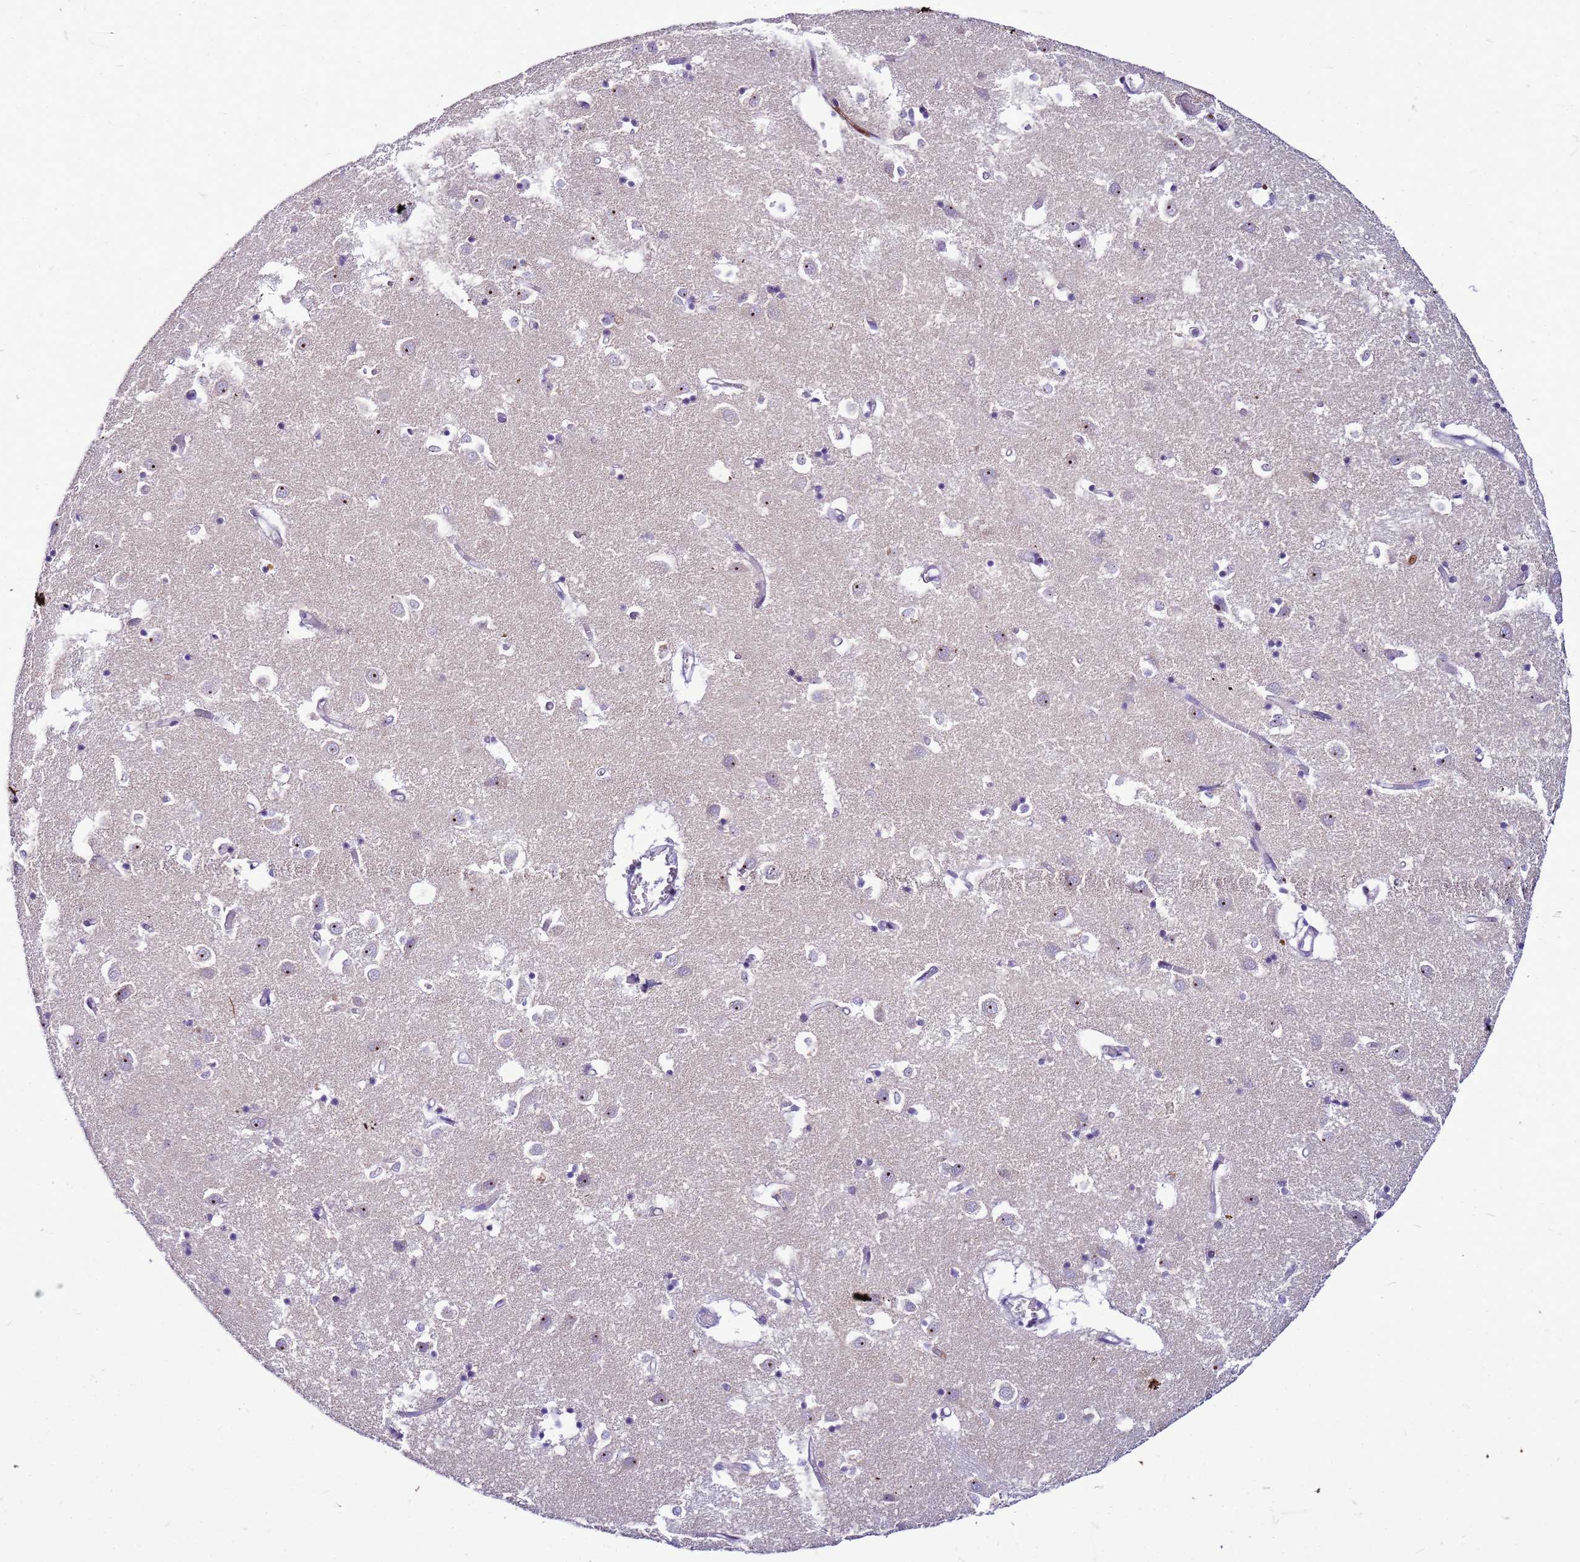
{"staining": {"intensity": "negative", "quantity": "none", "location": "none"}, "tissue": "caudate", "cell_type": "Glial cells", "image_type": "normal", "snomed": [{"axis": "morphology", "description": "Normal tissue, NOS"}, {"axis": "topography", "description": "Lateral ventricle wall"}], "caption": "IHC photomicrograph of benign caudate: human caudate stained with DAB shows no significant protein positivity in glial cells.", "gene": "VPS4B", "patient": {"sex": "male", "age": 70}}